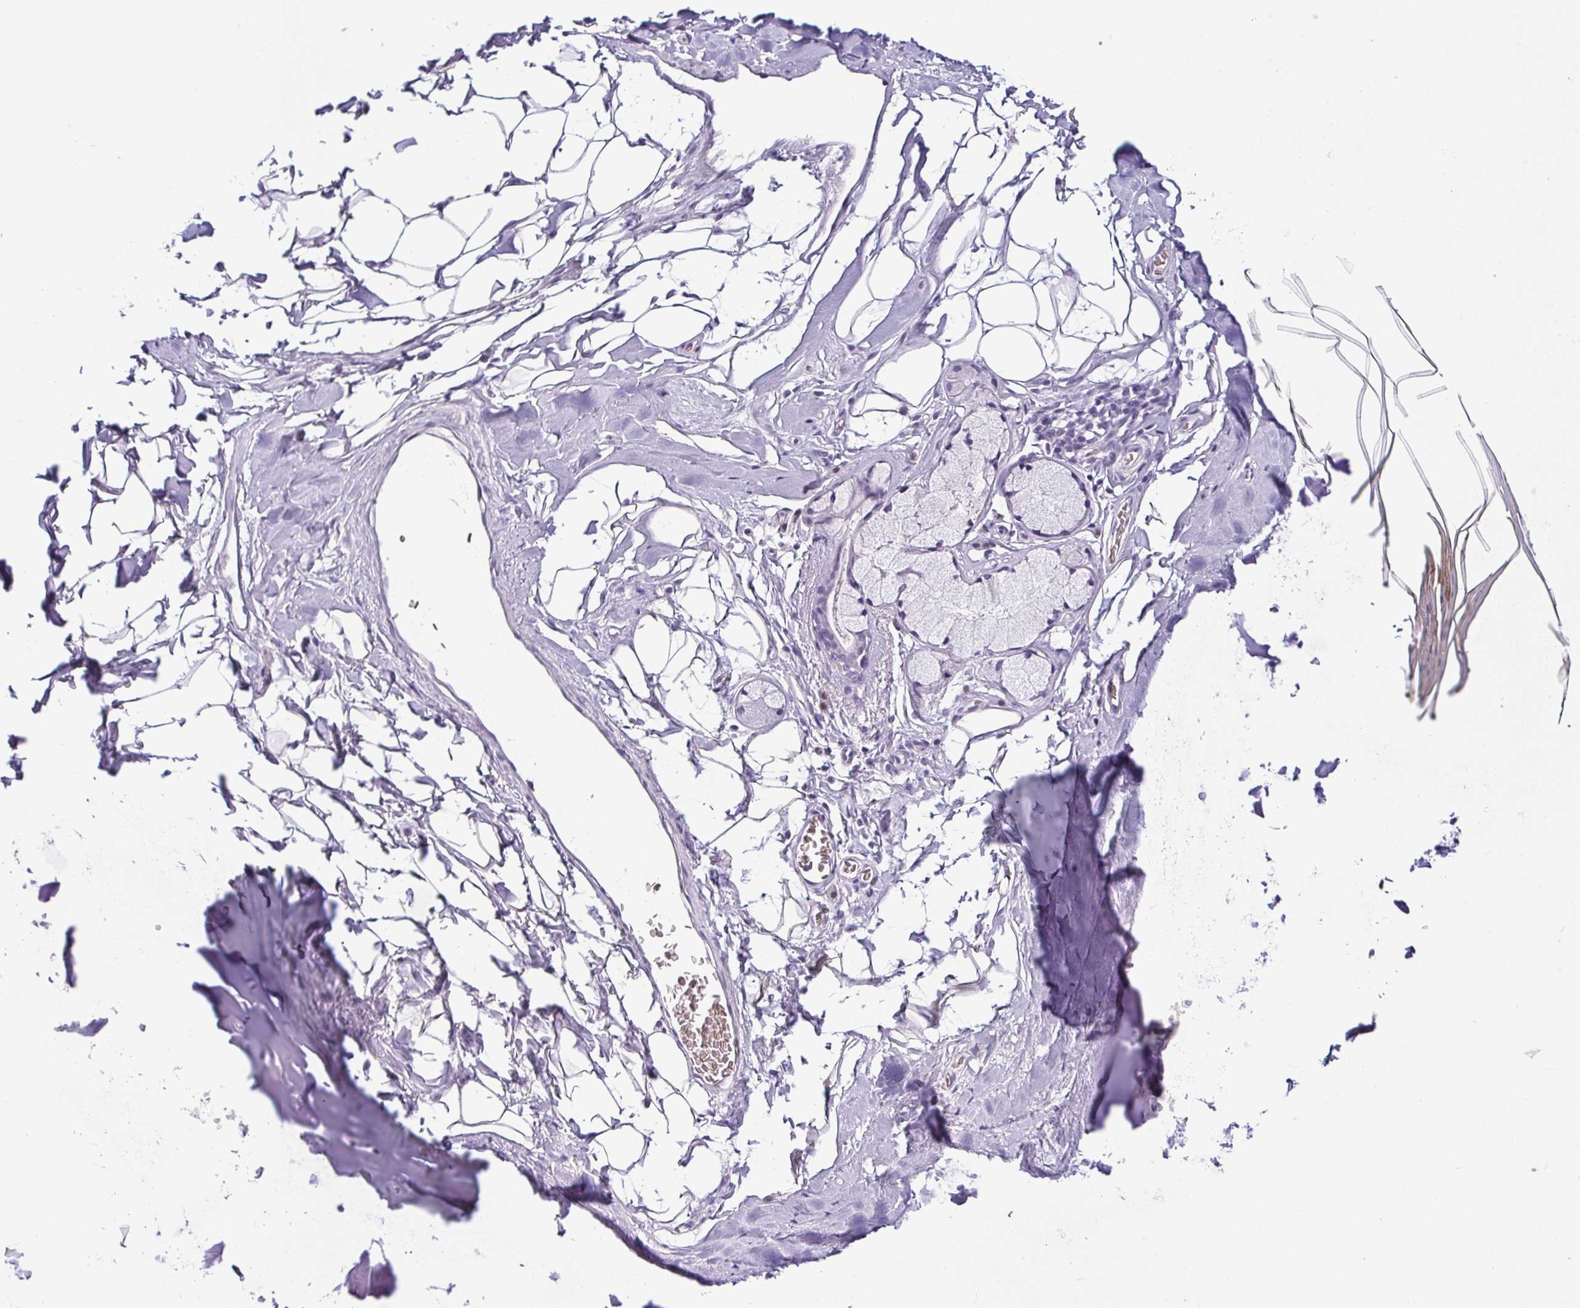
{"staining": {"intensity": "negative", "quantity": "none", "location": "none"}, "tissue": "adipose tissue", "cell_type": "Adipocytes", "image_type": "normal", "snomed": [{"axis": "morphology", "description": "Normal tissue, NOS"}, {"axis": "topography", "description": "Cartilage tissue"}, {"axis": "topography", "description": "Bronchus"}, {"axis": "topography", "description": "Peripheral nerve tissue"}], "caption": "DAB (3,3'-diaminobenzidine) immunohistochemical staining of unremarkable adipose tissue exhibits no significant positivity in adipocytes.", "gene": "TCF3", "patient": {"sex": "male", "age": 67}}